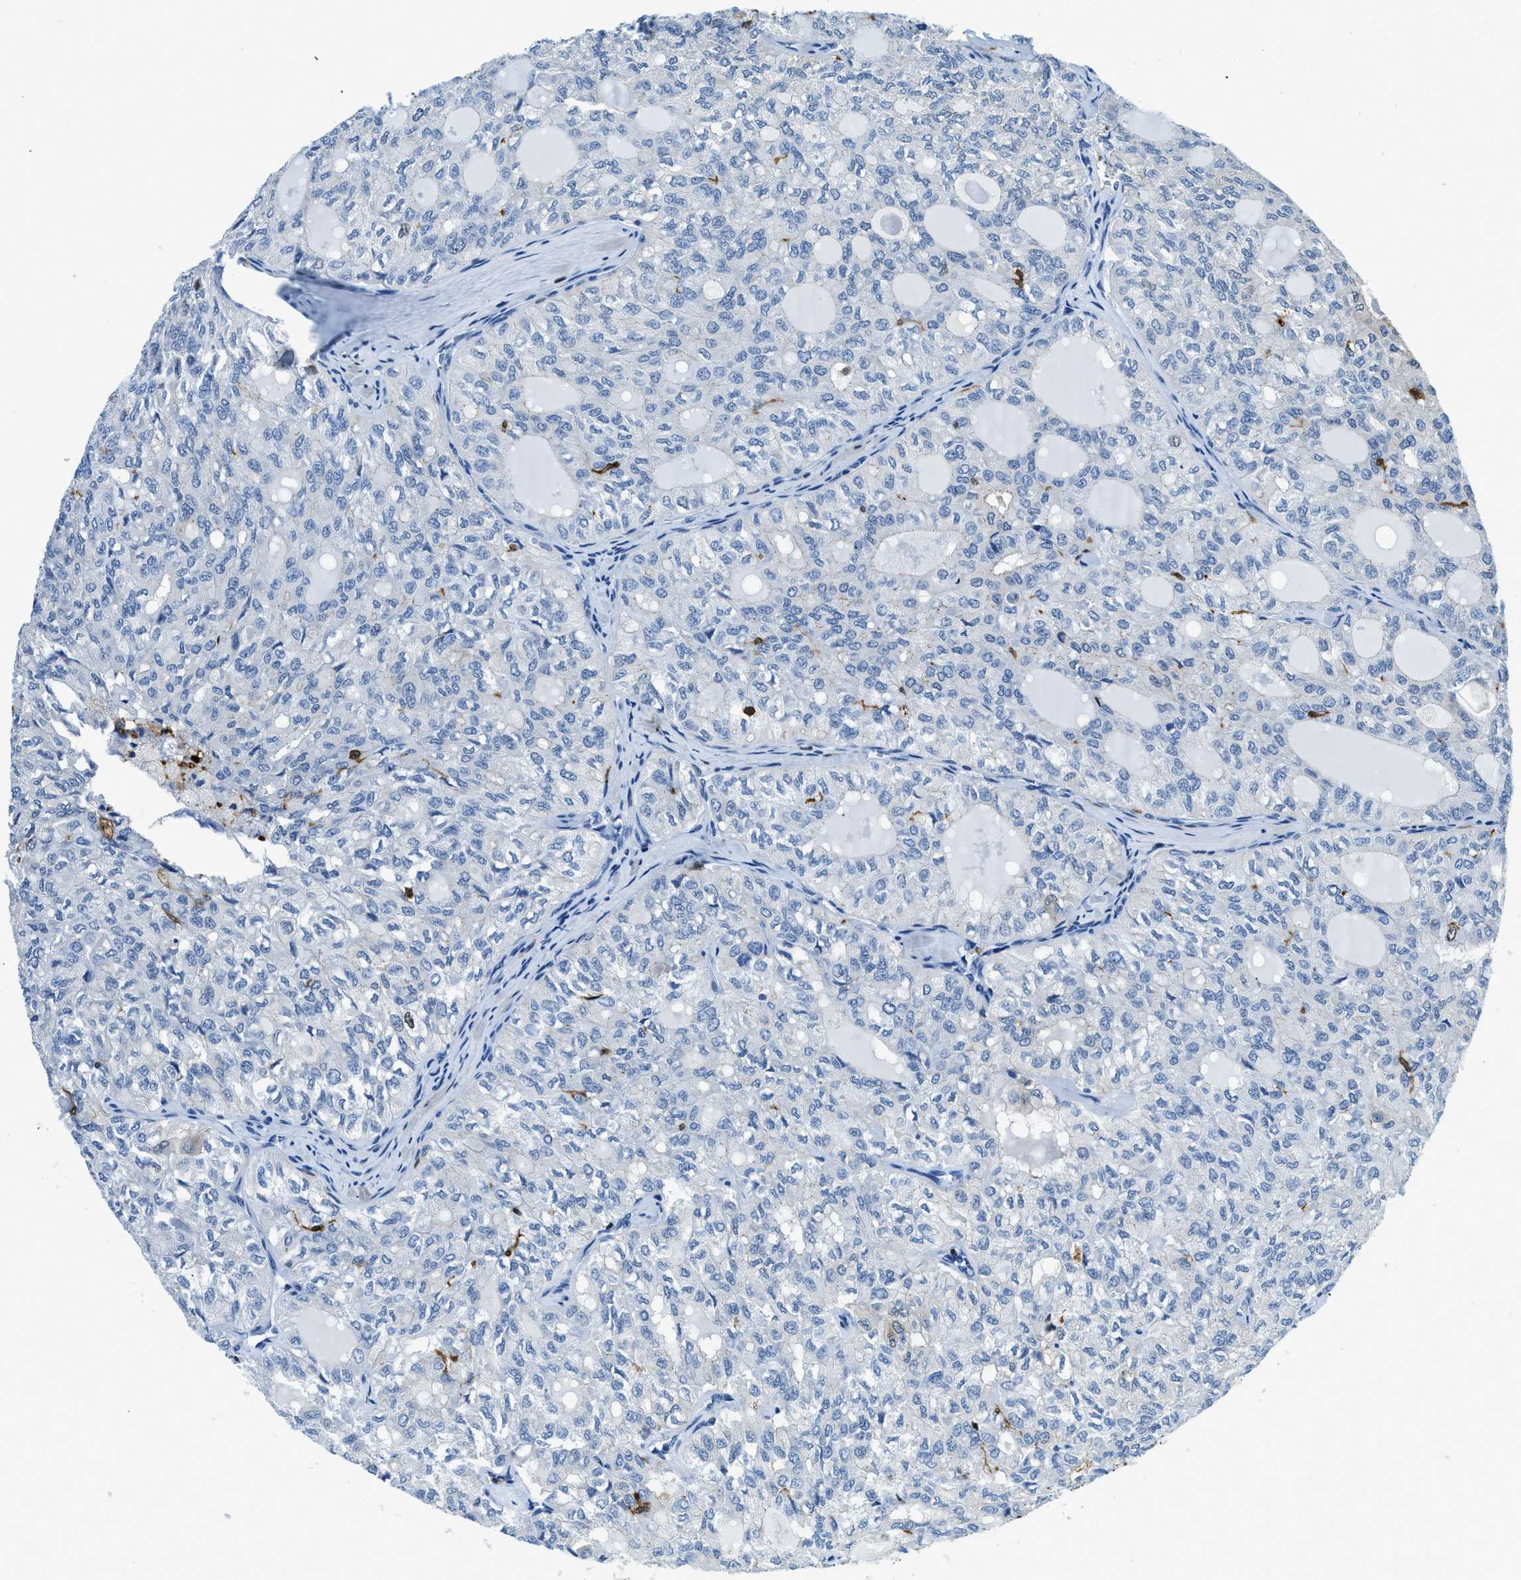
{"staining": {"intensity": "negative", "quantity": "none", "location": "none"}, "tissue": "thyroid cancer", "cell_type": "Tumor cells", "image_type": "cancer", "snomed": [{"axis": "morphology", "description": "Follicular adenoma carcinoma, NOS"}, {"axis": "topography", "description": "Thyroid gland"}], "caption": "This is a image of immunohistochemistry staining of follicular adenoma carcinoma (thyroid), which shows no expression in tumor cells.", "gene": "CAPG", "patient": {"sex": "male", "age": 75}}